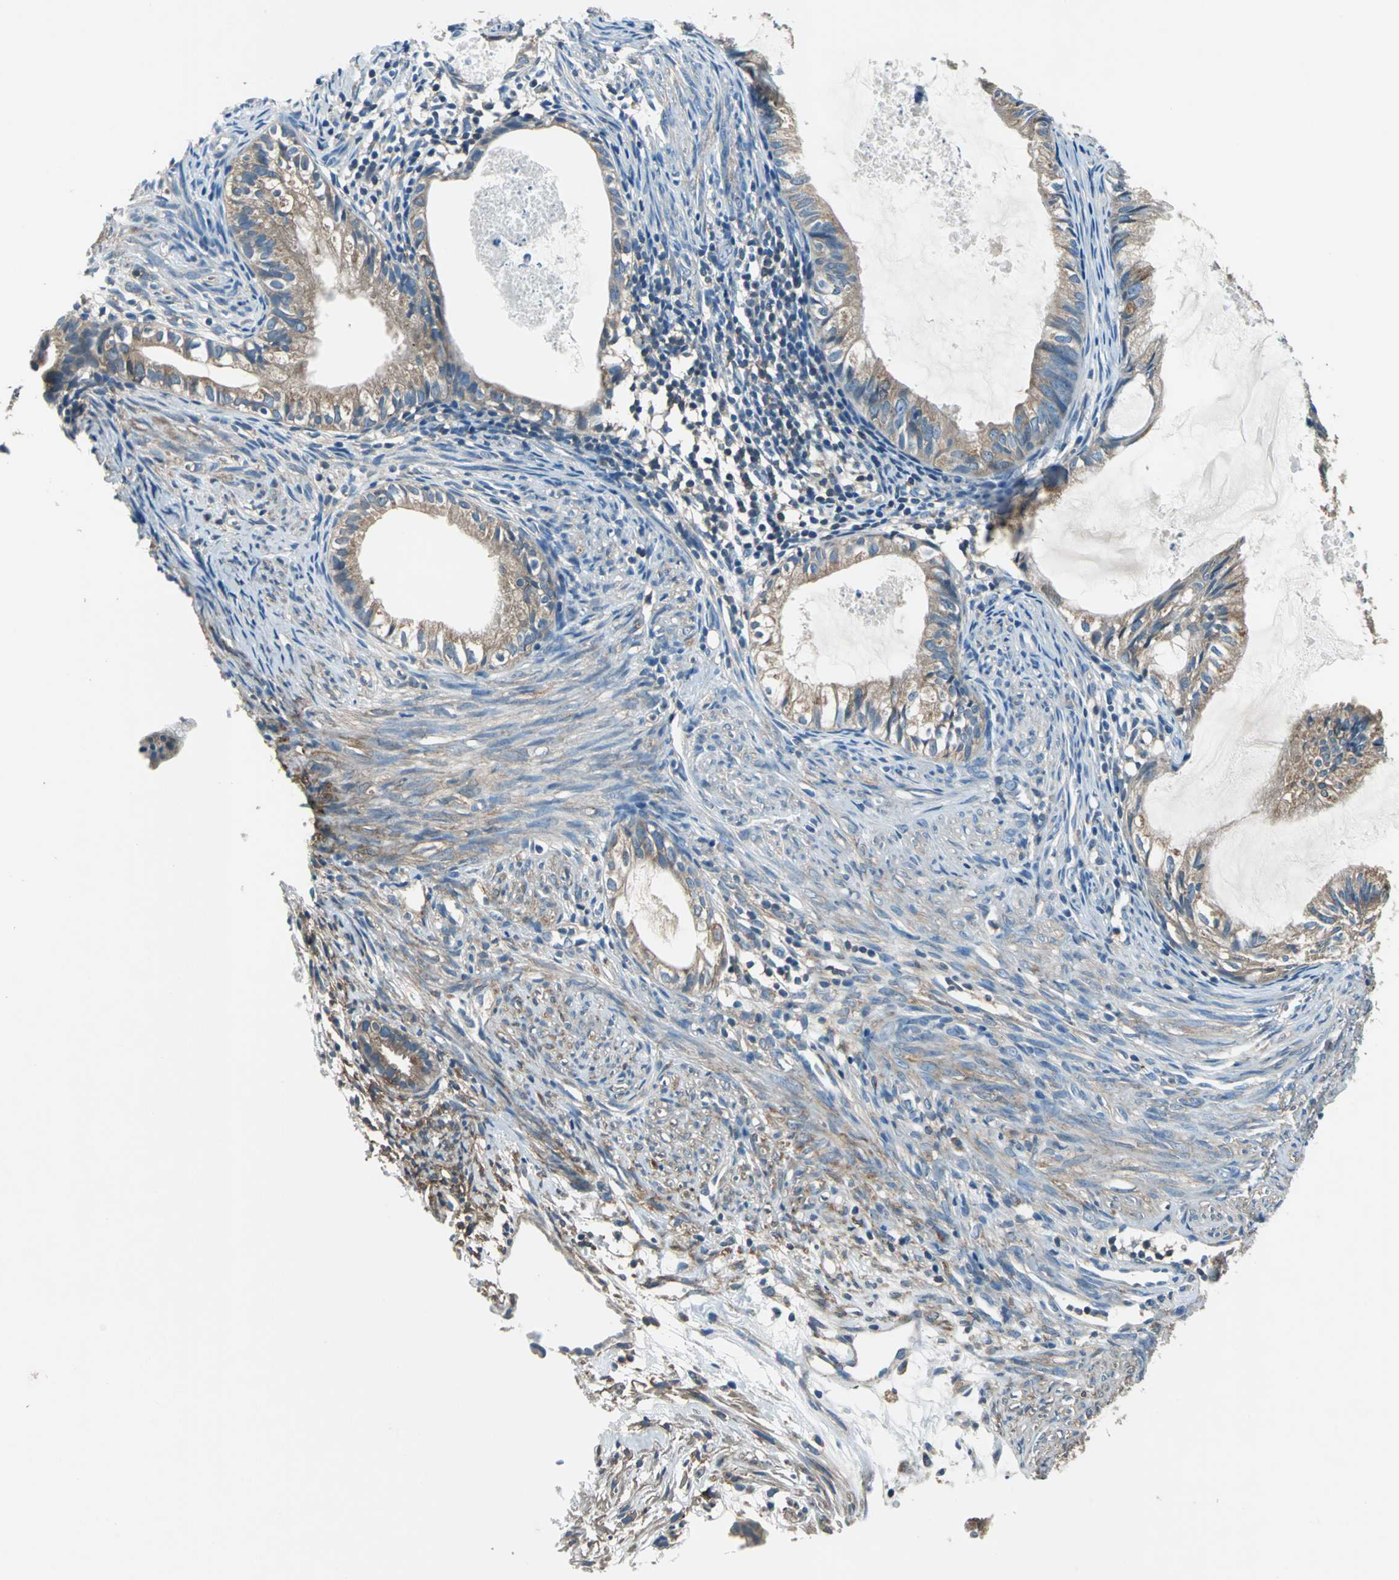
{"staining": {"intensity": "weak", "quantity": "25%-75%", "location": "cytoplasmic/membranous"}, "tissue": "cervical cancer", "cell_type": "Tumor cells", "image_type": "cancer", "snomed": [{"axis": "morphology", "description": "Normal tissue, NOS"}, {"axis": "morphology", "description": "Adenocarcinoma, NOS"}, {"axis": "topography", "description": "Cervix"}, {"axis": "topography", "description": "Endometrium"}], "caption": "Adenocarcinoma (cervical) stained with a brown dye exhibits weak cytoplasmic/membranous positive expression in approximately 25%-75% of tumor cells.", "gene": "PRKCA", "patient": {"sex": "female", "age": 86}}